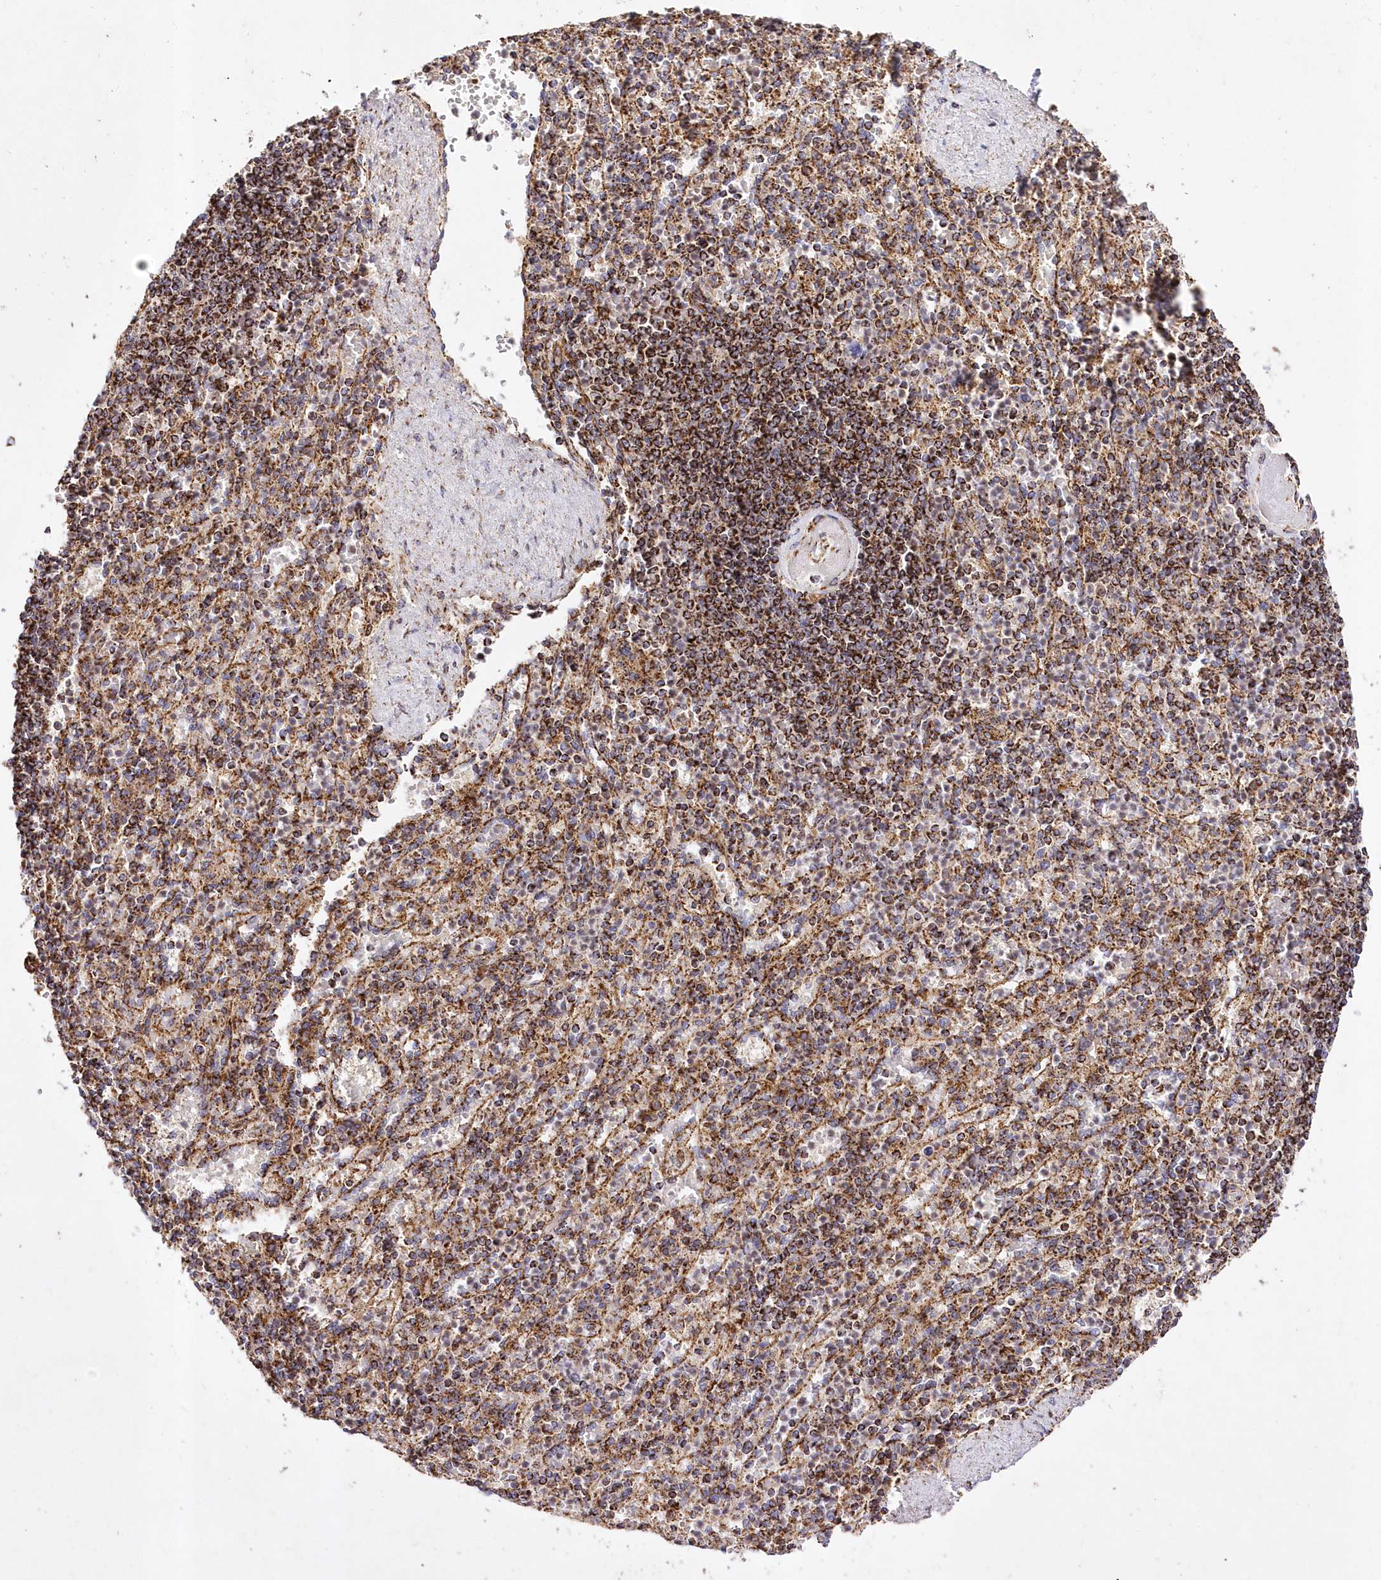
{"staining": {"intensity": "strong", "quantity": ">75%", "location": "cytoplasmic/membranous"}, "tissue": "spleen", "cell_type": "Cells in red pulp", "image_type": "normal", "snomed": [{"axis": "morphology", "description": "Normal tissue, NOS"}, {"axis": "topography", "description": "Spleen"}], "caption": "Protein expression analysis of normal human spleen reveals strong cytoplasmic/membranous expression in approximately >75% of cells in red pulp.", "gene": "ASNSD1", "patient": {"sex": "female", "age": 74}}